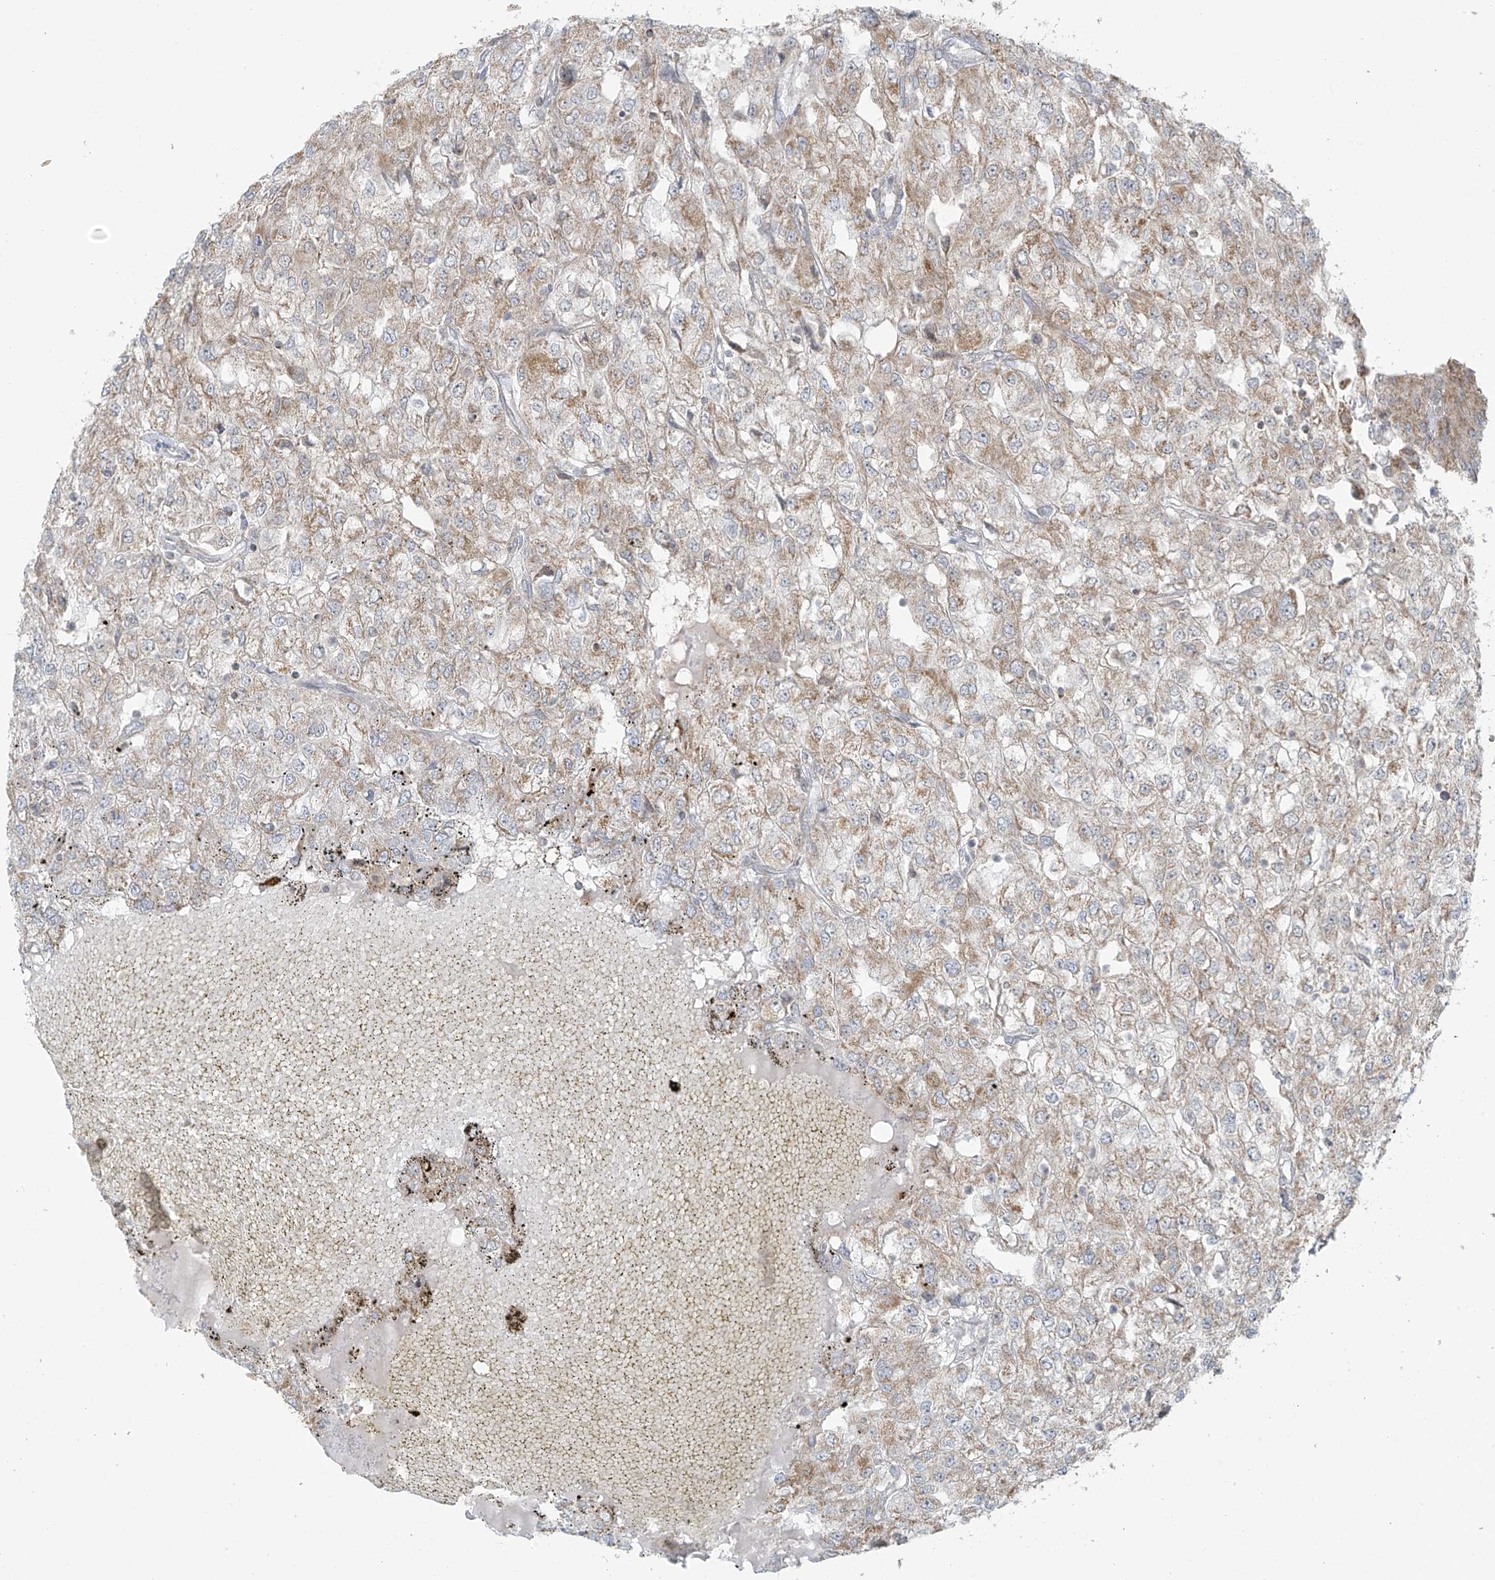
{"staining": {"intensity": "weak", "quantity": "25%-75%", "location": "cytoplasmic/membranous"}, "tissue": "renal cancer", "cell_type": "Tumor cells", "image_type": "cancer", "snomed": [{"axis": "morphology", "description": "Adenocarcinoma, NOS"}, {"axis": "topography", "description": "Kidney"}], "caption": "Renal adenocarcinoma stained with immunohistochemistry (IHC) reveals weak cytoplasmic/membranous expression in approximately 25%-75% of tumor cells.", "gene": "HDDC2", "patient": {"sex": "female", "age": 54}}